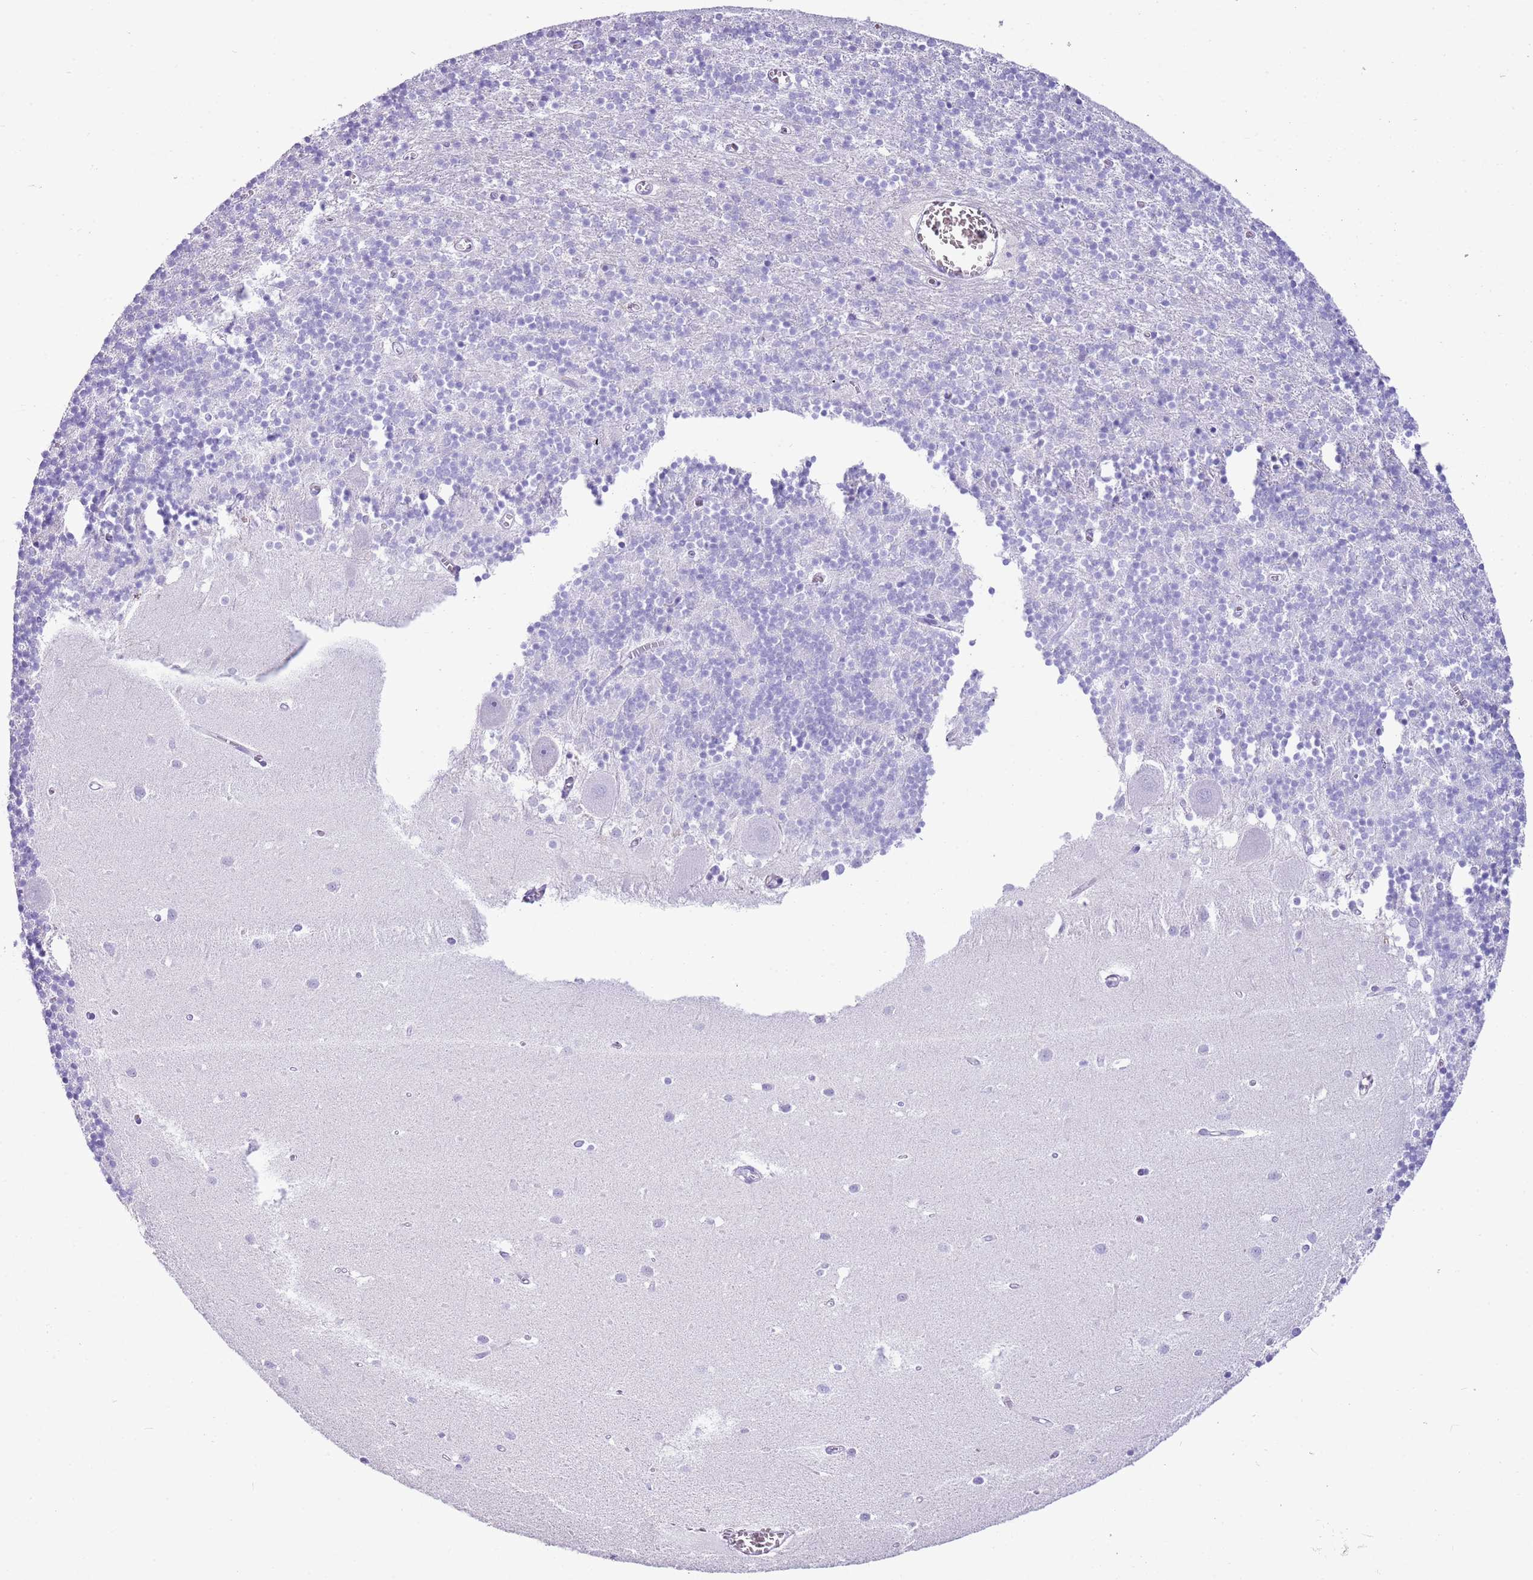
{"staining": {"intensity": "negative", "quantity": "none", "location": "none"}, "tissue": "cerebellum", "cell_type": "Cells in granular layer", "image_type": "normal", "snomed": [{"axis": "morphology", "description": "Normal tissue, NOS"}, {"axis": "topography", "description": "Cerebellum"}], "caption": "IHC micrograph of unremarkable human cerebellum stained for a protein (brown), which demonstrates no staining in cells in granular layer. (Brightfield microscopy of DAB IHC at high magnification).", "gene": "IGKV3", "patient": {"sex": "male", "age": 54}}